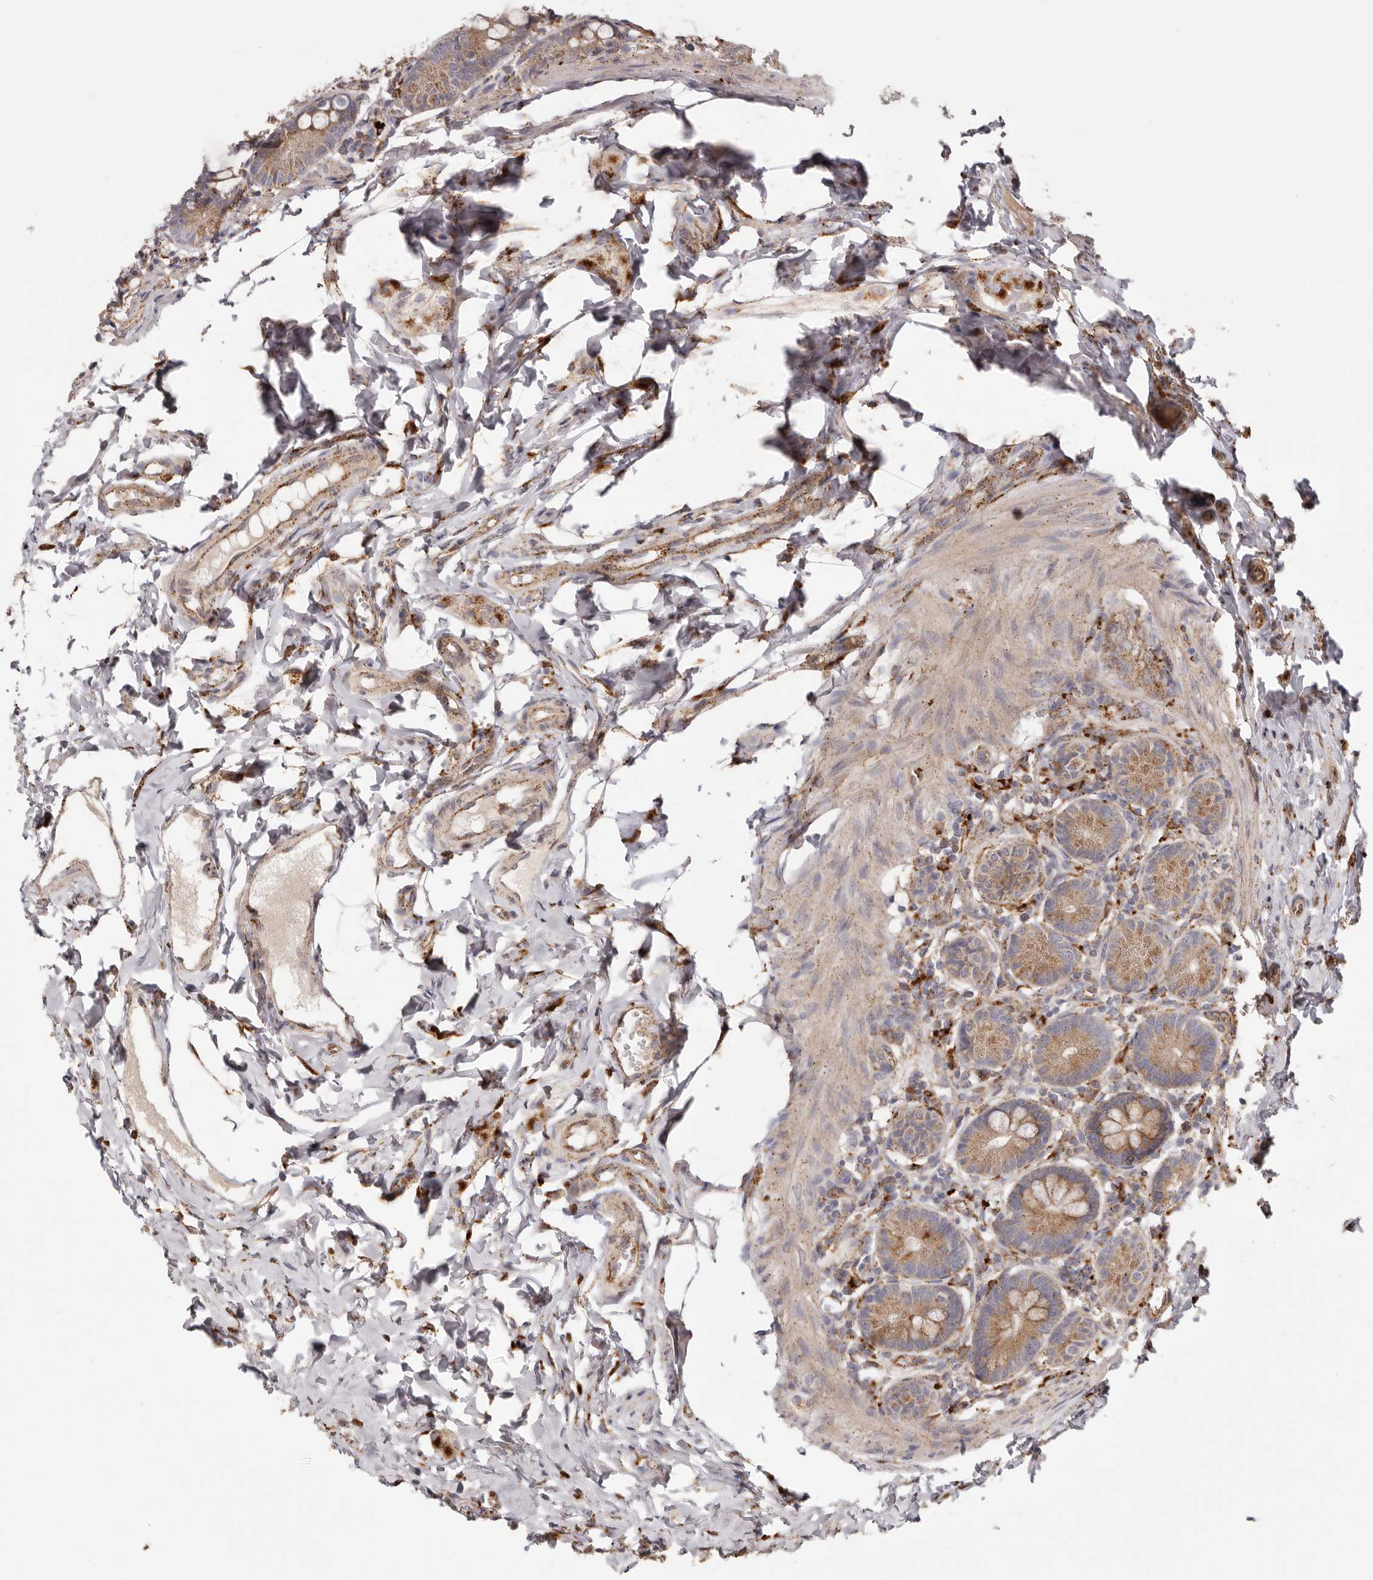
{"staining": {"intensity": "strong", "quantity": ">75%", "location": "cytoplasmic/membranous"}, "tissue": "small intestine", "cell_type": "Glandular cells", "image_type": "normal", "snomed": [{"axis": "morphology", "description": "Normal tissue, NOS"}, {"axis": "topography", "description": "Small intestine"}], "caption": "Strong cytoplasmic/membranous protein staining is present in about >75% of glandular cells in small intestine. (Stains: DAB (3,3'-diaminobenzidine) in brown, nuclei in blue, Microscopy: brightfield microscopy at high magnification).", "gene": "GRN", "patient": {"sex": "male", "age": 7}}